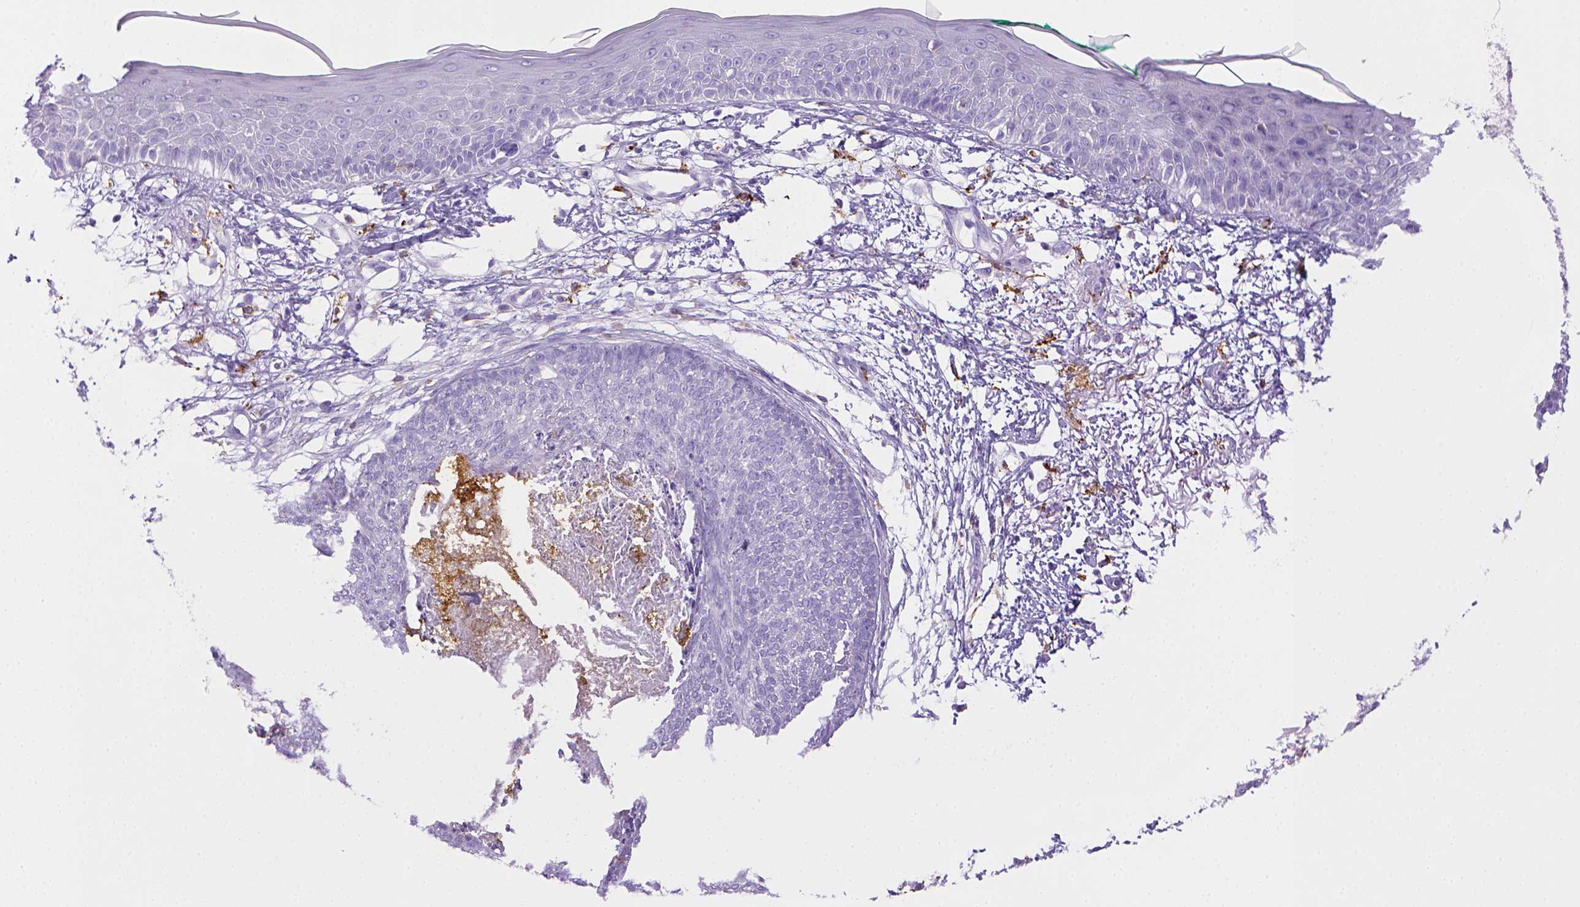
{"staining": {"intensity": "negative", "quantity": "none", "location": "none"}, "tissue": "skin cancer", "cell_type": "Tumor cells", "image_type": "cancer", "snomed": [{"axis": "morphology", "description": "Normal tissue, NOS"}, {"axis": "morphology", "description": "Basal cell carcinoma"}, {"axis": "topography", "description": "Skin"}], "caption": "Protein analysis of skin cancer (basal cell carcinoma) displays no significant staining in tumor cells. (DAB (3,3'-diaminobenzidine) IHC, high magnification).", "gene": "CD68", "patient": {"sex": "male", "age": 84}}